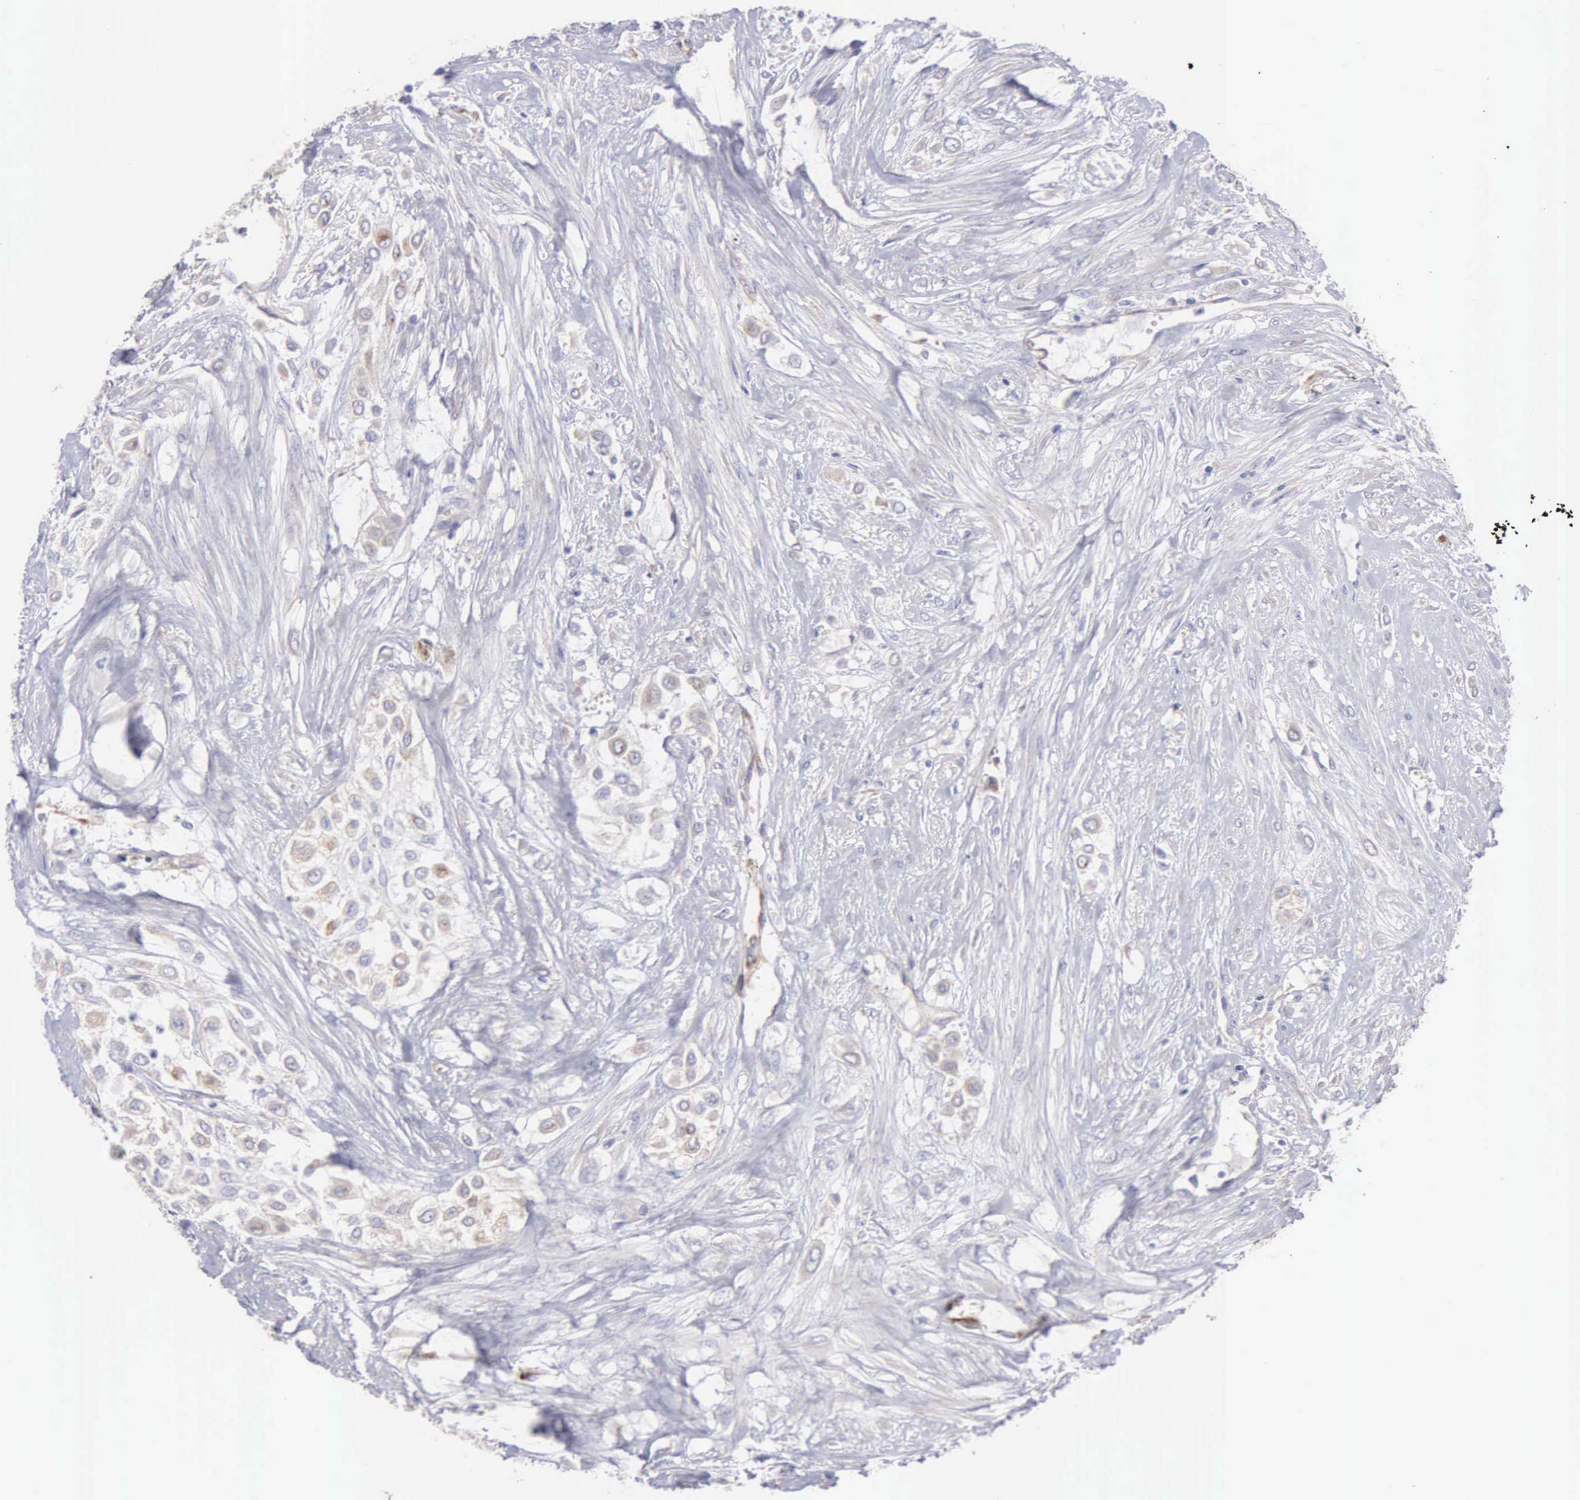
{"staining": {"intensity": "weak", "quantity": "25%-75%", "location": "cytoplasmic/membranous"}, "tissue": "urothelial cancer", "cell_type": "Tumor cells", "image_type": "cancer", "snomed": [{"axis": "morphology", "description": "Urothelial carcinoma, High grade"}, {"axis": "topography", "description": "Urinary bladder"}], "caption": "A high-resolution histopathology image shows immunohistochemistry (IHC) staining of high-grade urothelial carcinoma, which reveals weak cytoplasmic/membranous staining in about 25%-75% of tumor cells. The protein is shown in brown color, while the nuclei are stained blue.", "gene": "APP", "patient": {"sex": "male", "age": 57}}